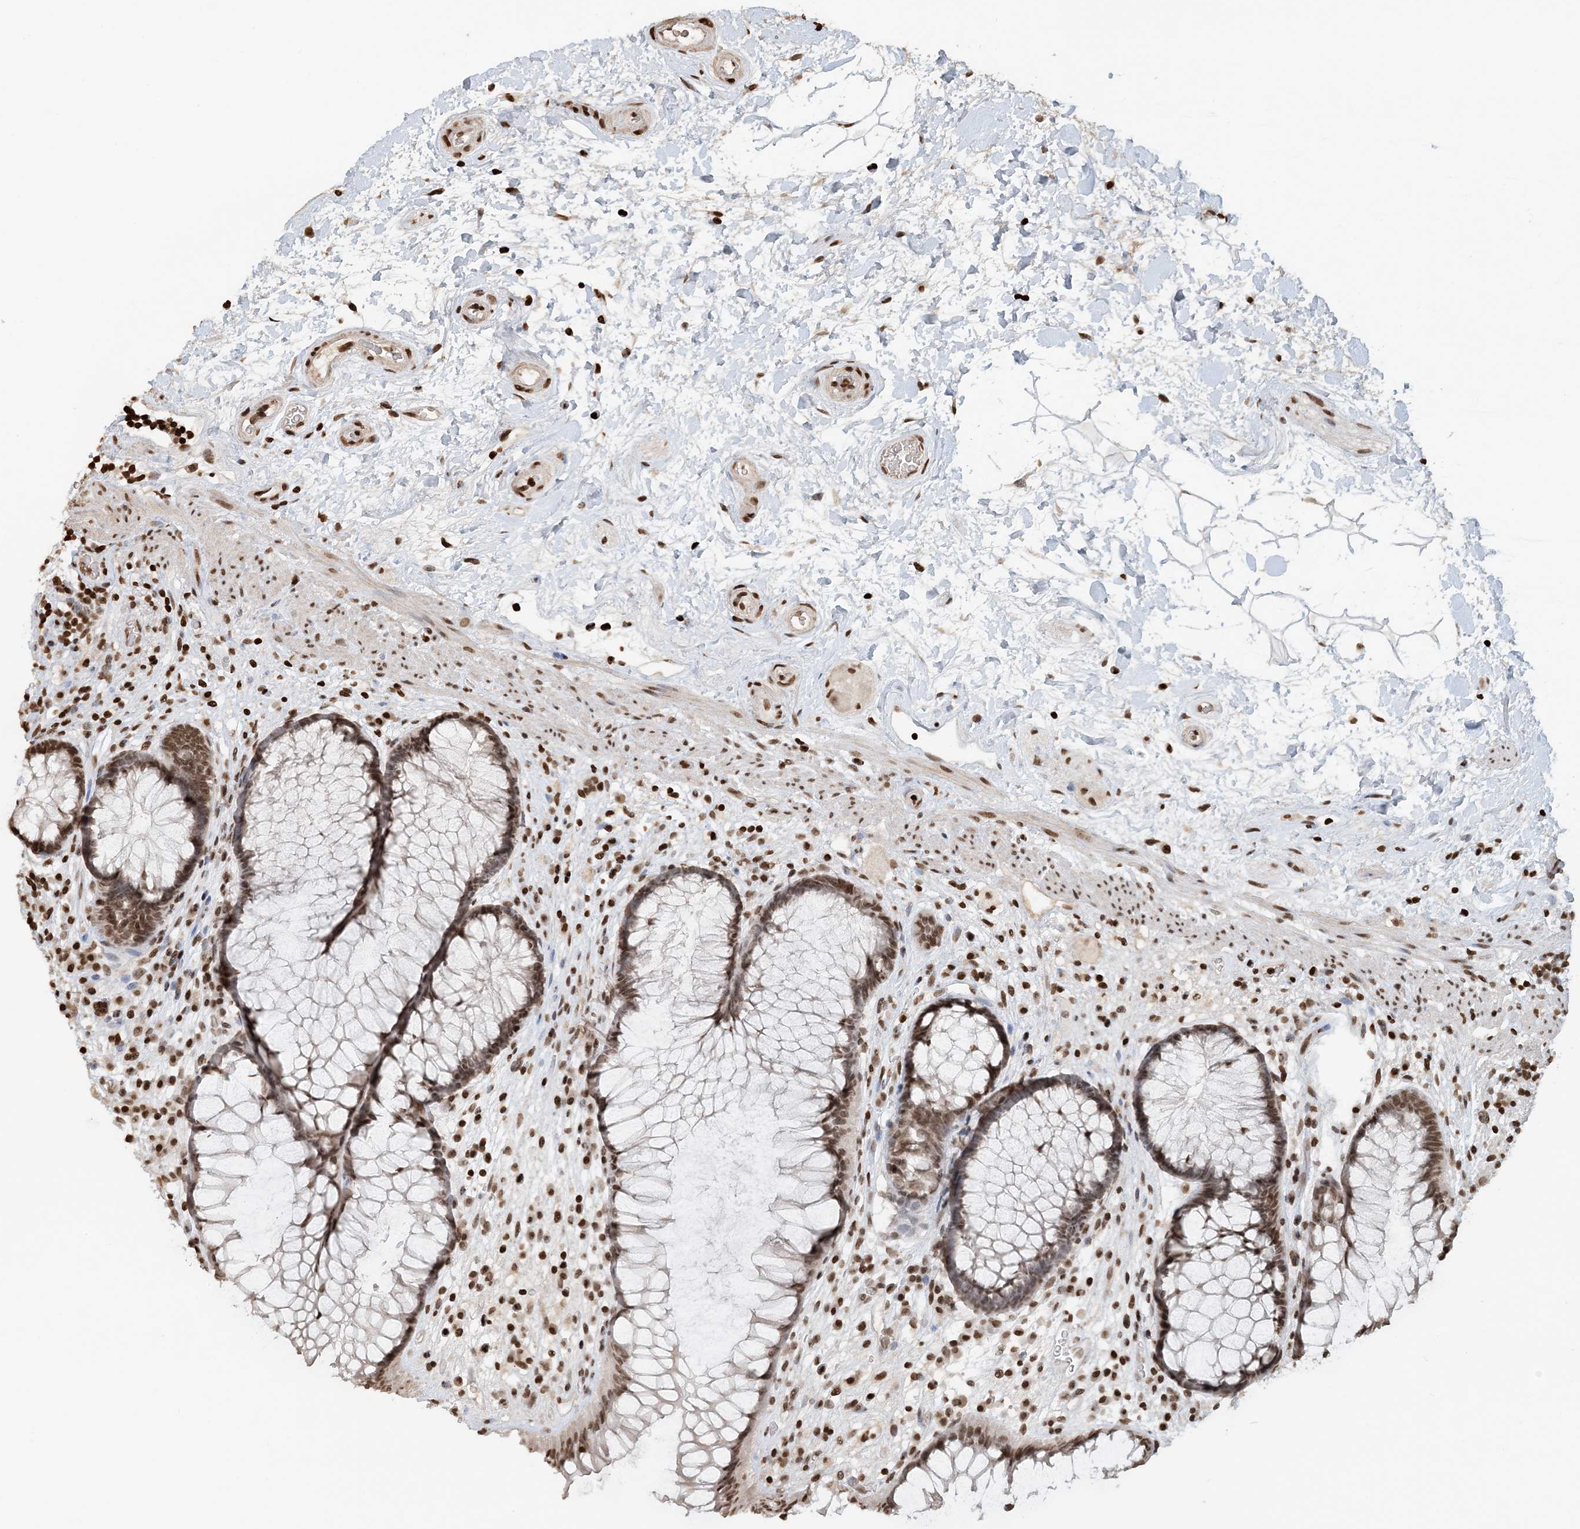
{"staining": {"intensity": "moderate", "quantity": ">75%", "location": "nuclear"}, "tissue": "rectum", "cell_type": "Glandular cells", "image_type": "normal", "snomed": [{"axis": "morphology", "description": "Normal tissue, NOS"}, {"axis": "topography", "description": "Rectum"}], "caption": "Normal rectum demonstrates moderate nuclear expression in about >75% of glandular cells, visualized by immunohistochemistry. (DAB IHC with brightfield microscopy, high magnification).", "gene": "H3", "patient": {"sex": "male", "age": 51}}